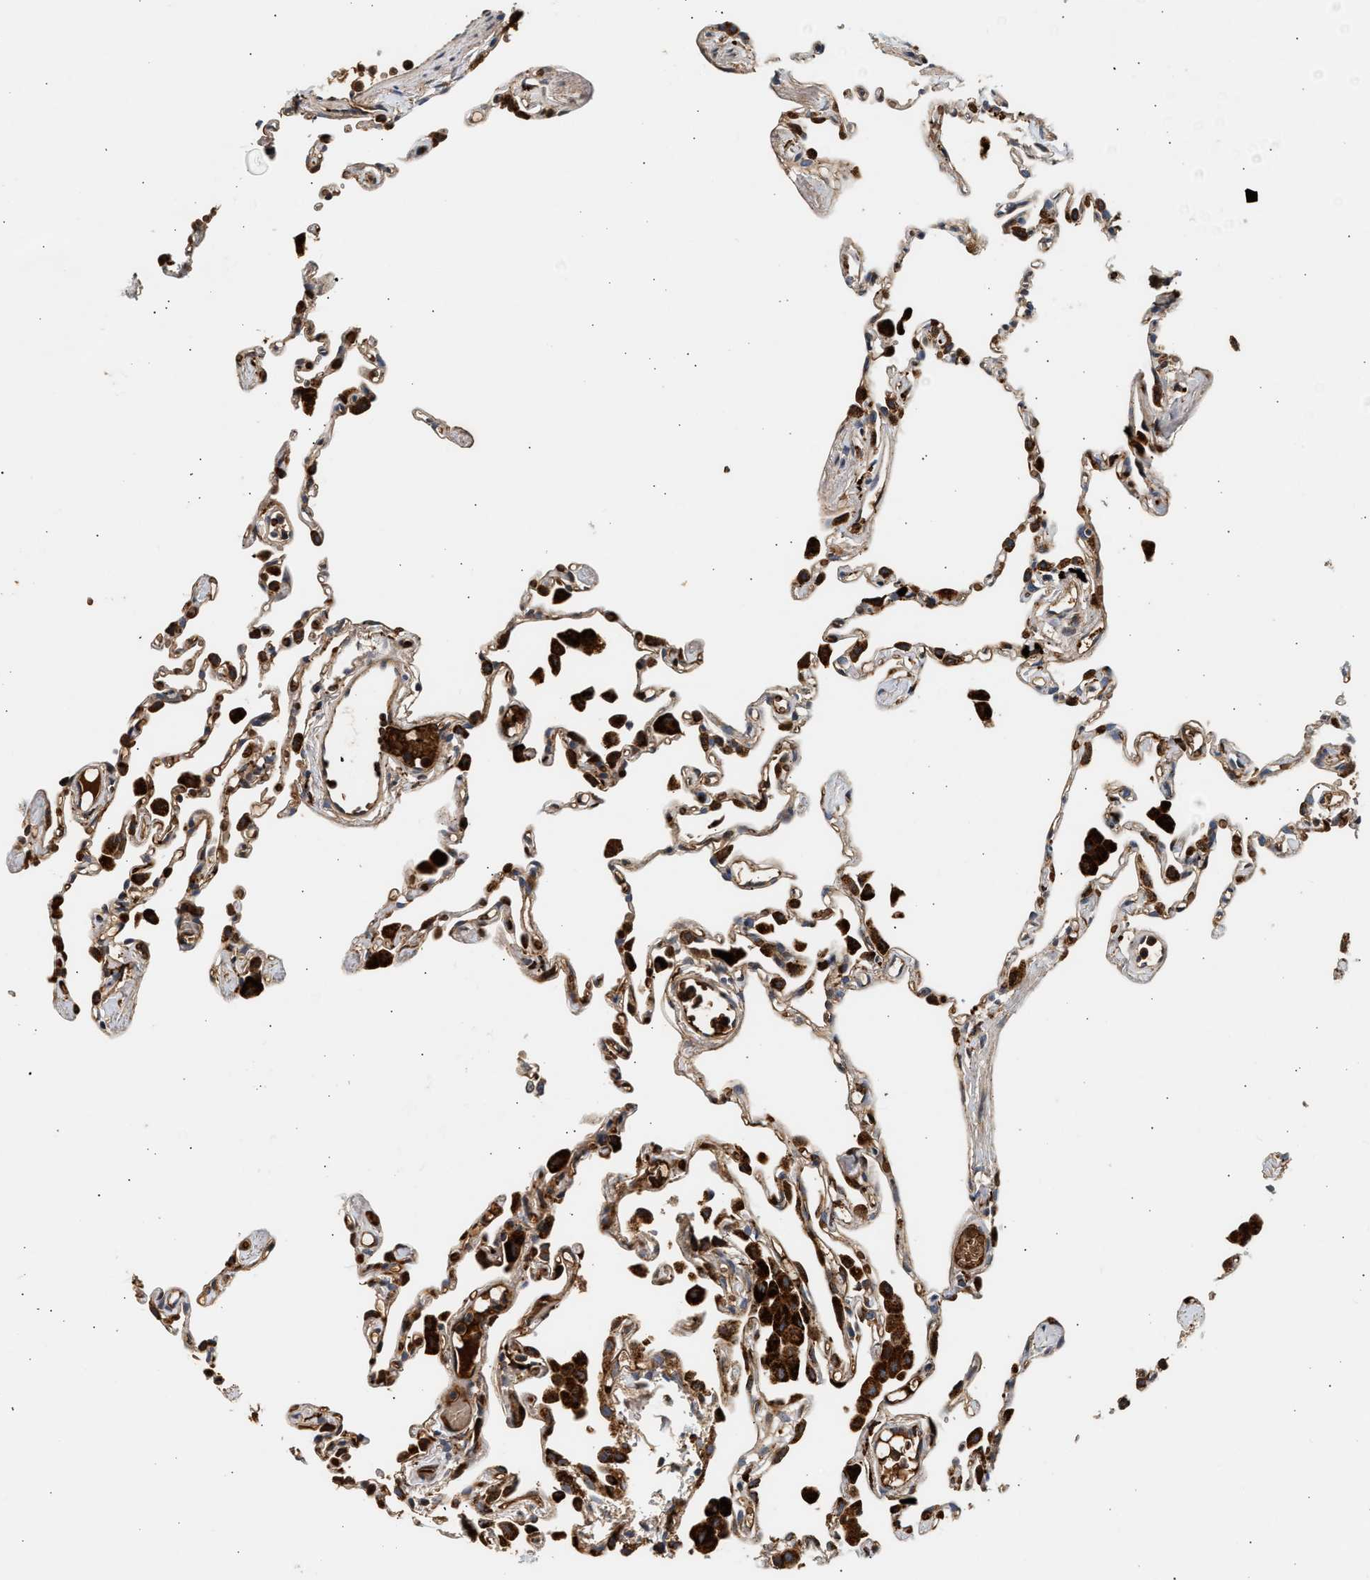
{"staining": {"intensity": "strong", "quantity": "<25%", "location": "cytoplasmic/membranous"}, "tissue": "lung", "cell_type": "Alveolar cells", "image_type": "normal", "snomed": [{"axis": "morphology", "description": "Normal tissue, NOS"}, {"axis": "topography", "description": "Lung"}], "caption": "About <25% of alveolar cells in normal human lung display strong cytoplasmic/membranous protein positivity as visualized by brown immunohistochemical staining.", "gene": "PLD3", "patient": {"sex": "female", "age": 49}}